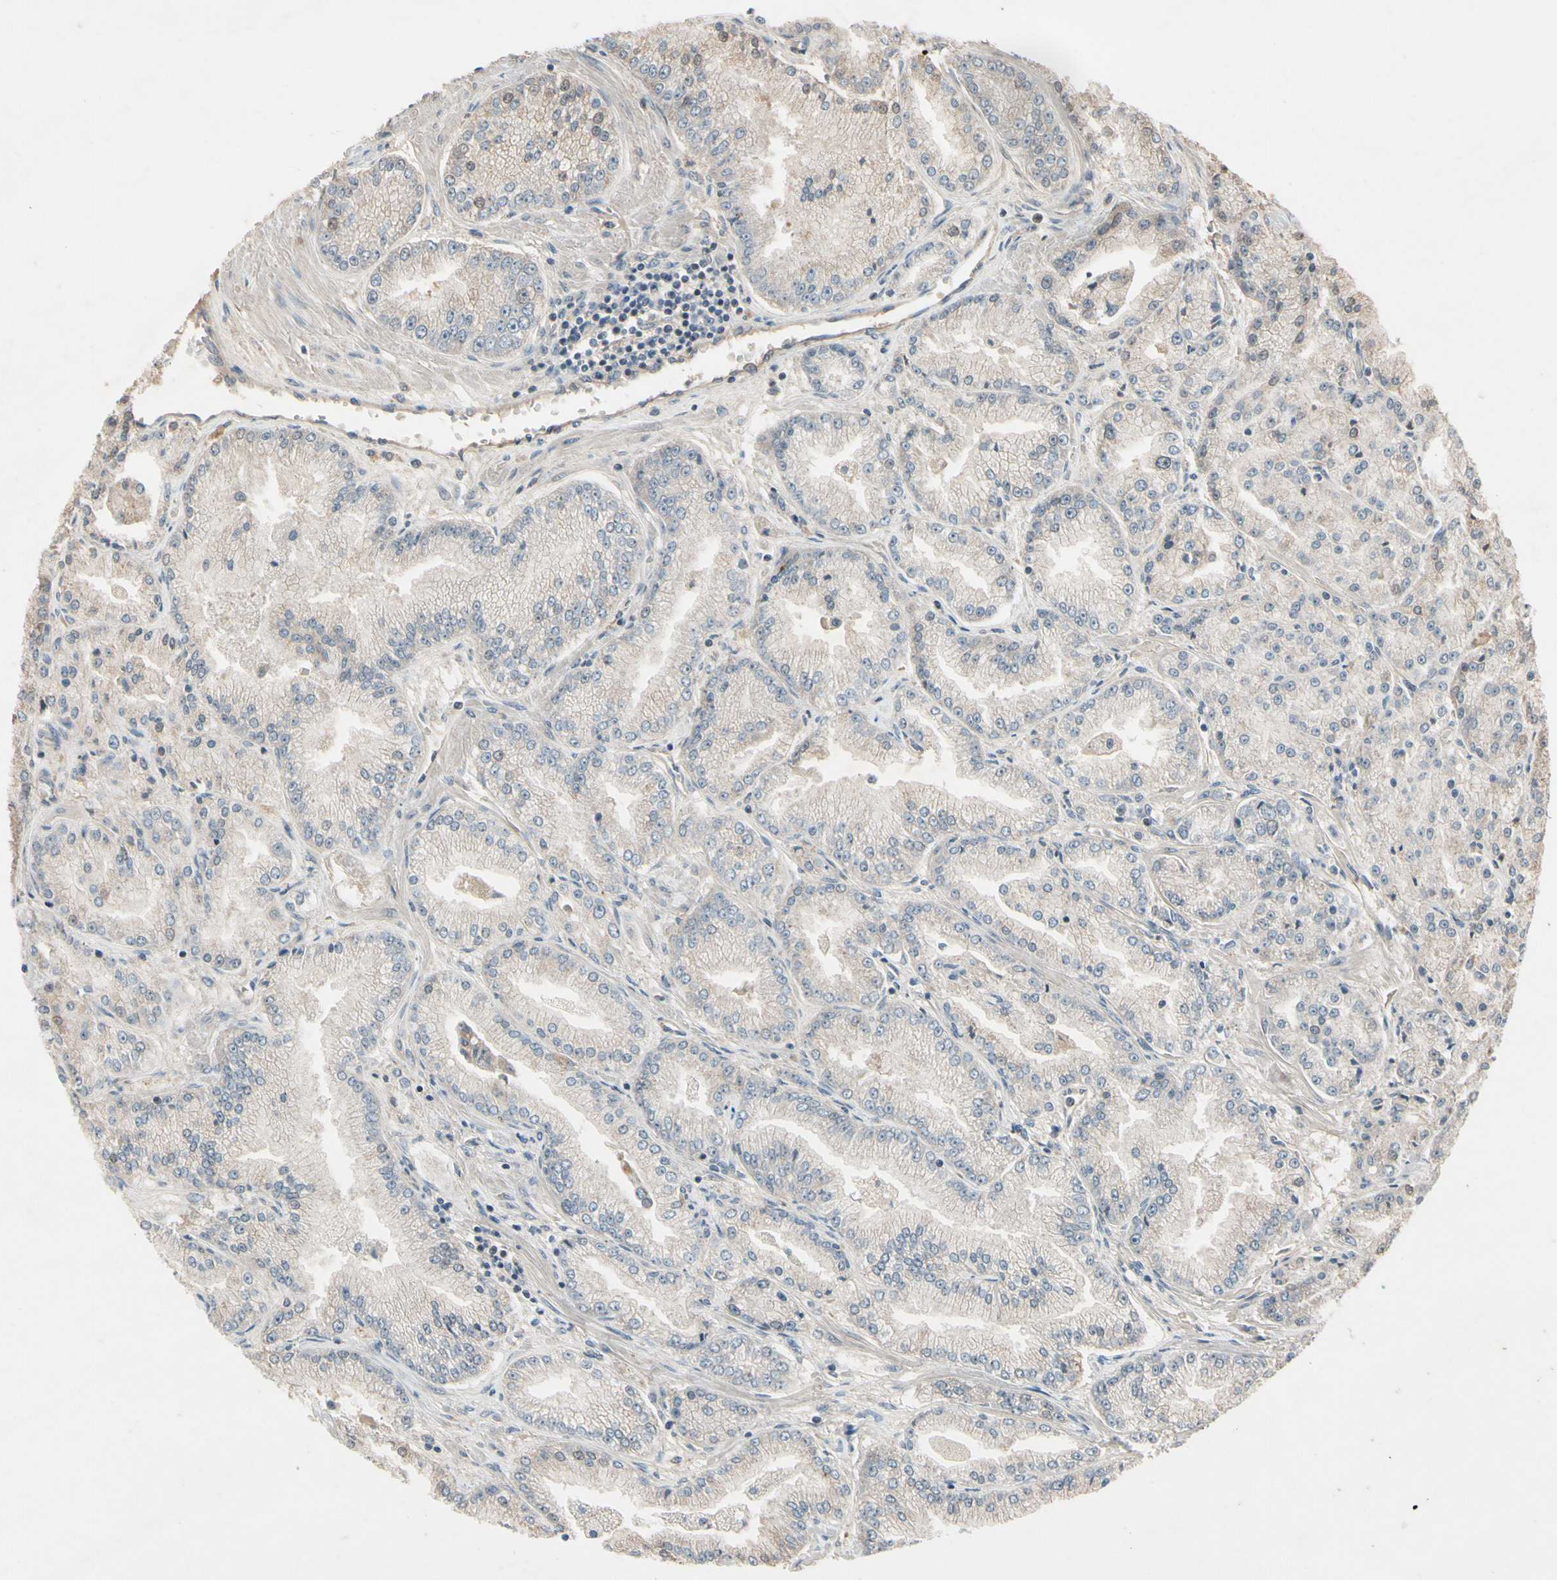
{"staining": {"intensity": "weak", "quantity": ">75%", "location": "cytoplasmic/membranous"}, "tissue": "prostate cancer", "cell_type": "Tumor cells", "image_type": "cancer", "snomed": [{"axis": "morphology", "description": "Adenocarcinoma, High grade"}, {"axis": "topography", "description": "Prostate"}], "caption": "Adenocarcinoma (high-grade) (prostate) was stained to show a protein in brown. There is low levels of weak cytoplasmic/membranous expression in about >75% of tumor cells. (DAB (3,3'-diaminobenzidine) IHC with brightfield microscopy, high magnification).", "gene": "NSF", "patient": {"sex": "male", "age": 61}}